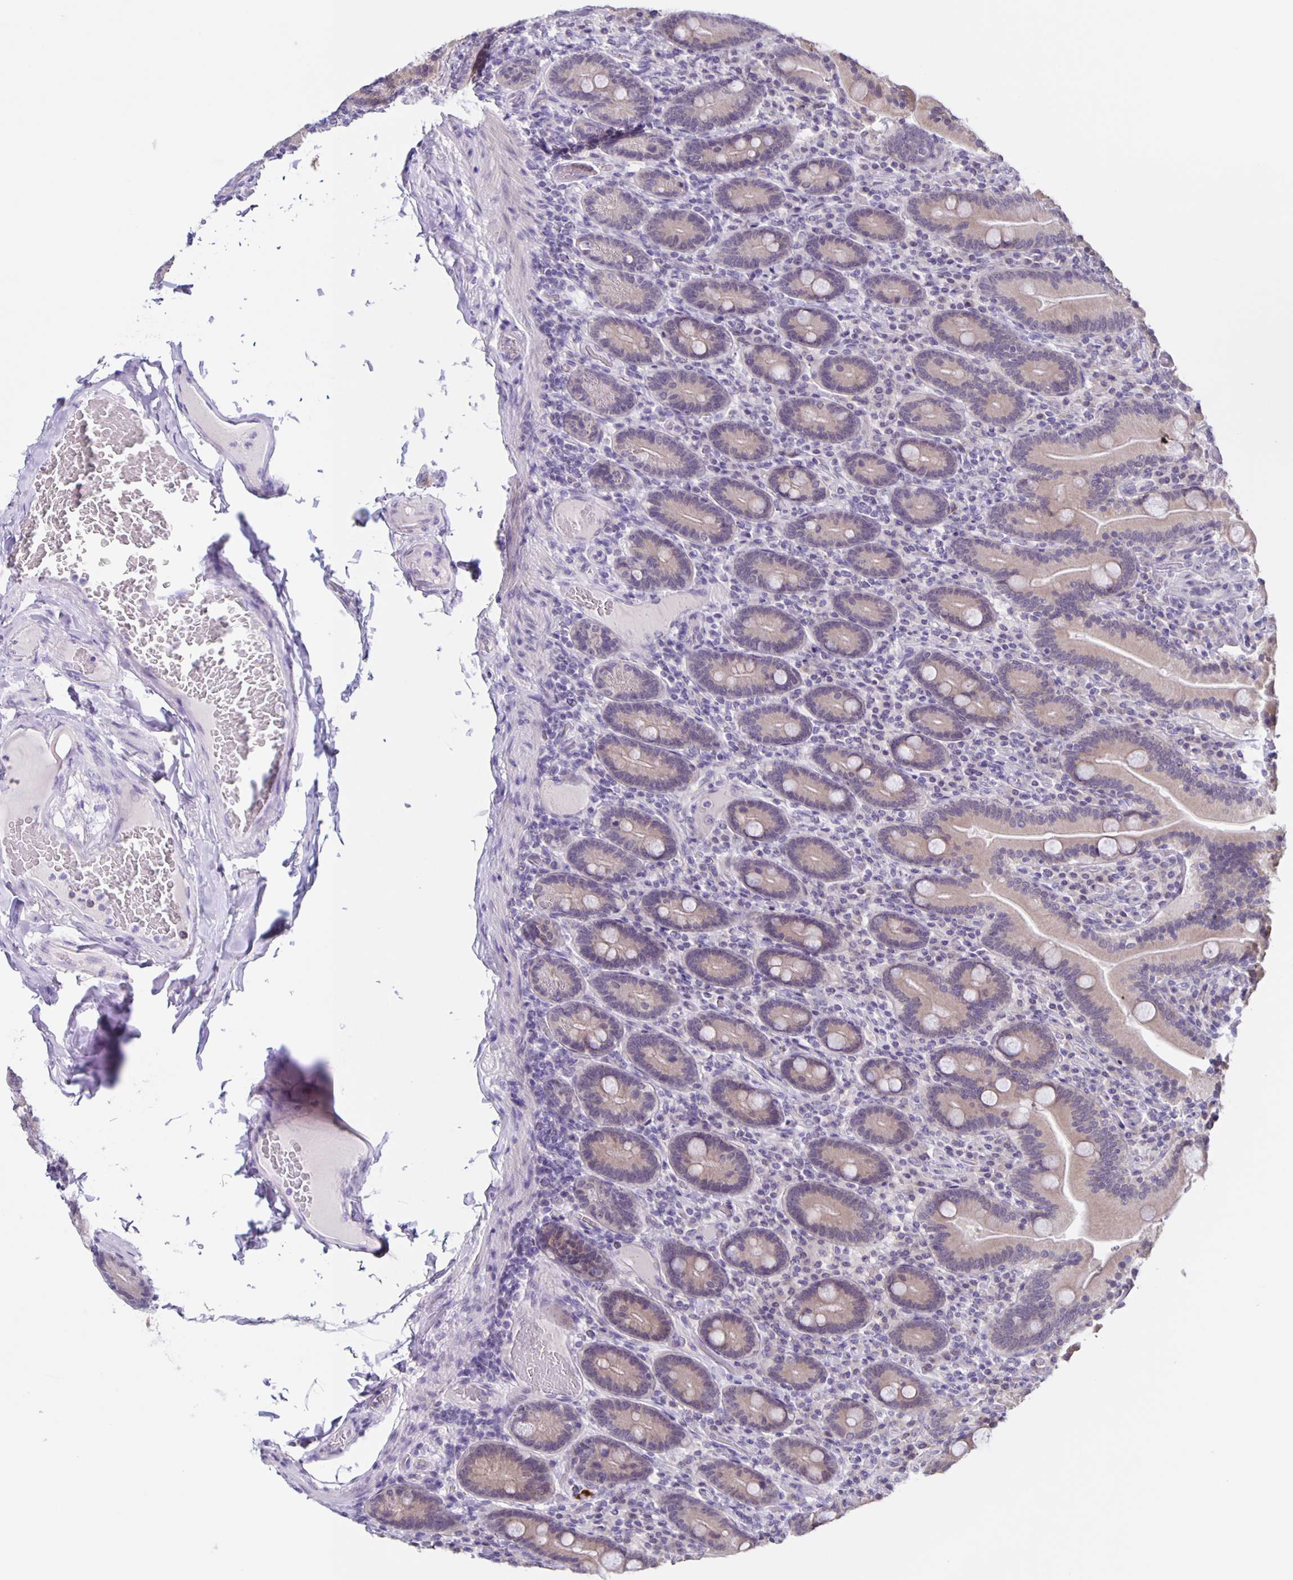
{"staining": {"intensity": "weak", "quantity": "25%-75%", "location": "cytoplasmic/membranous"}, "tissue": "duodenum", "cell_type": "Glandular cells", "image_type": "normal", "snomed": [{"axis": "morphology", "description": "Normal tissue, NOS"}, {"axis": "topography", "description": "Duodenum"}], "caption": "There is low levels of weak cytoplasmic/membranous positivity in glandular cells of normal duodenum, as demonstrated by immunohistochemical staining (brown color).", "gene": "SLC12A3", "patient": {"sex": "female", "age": 62}}